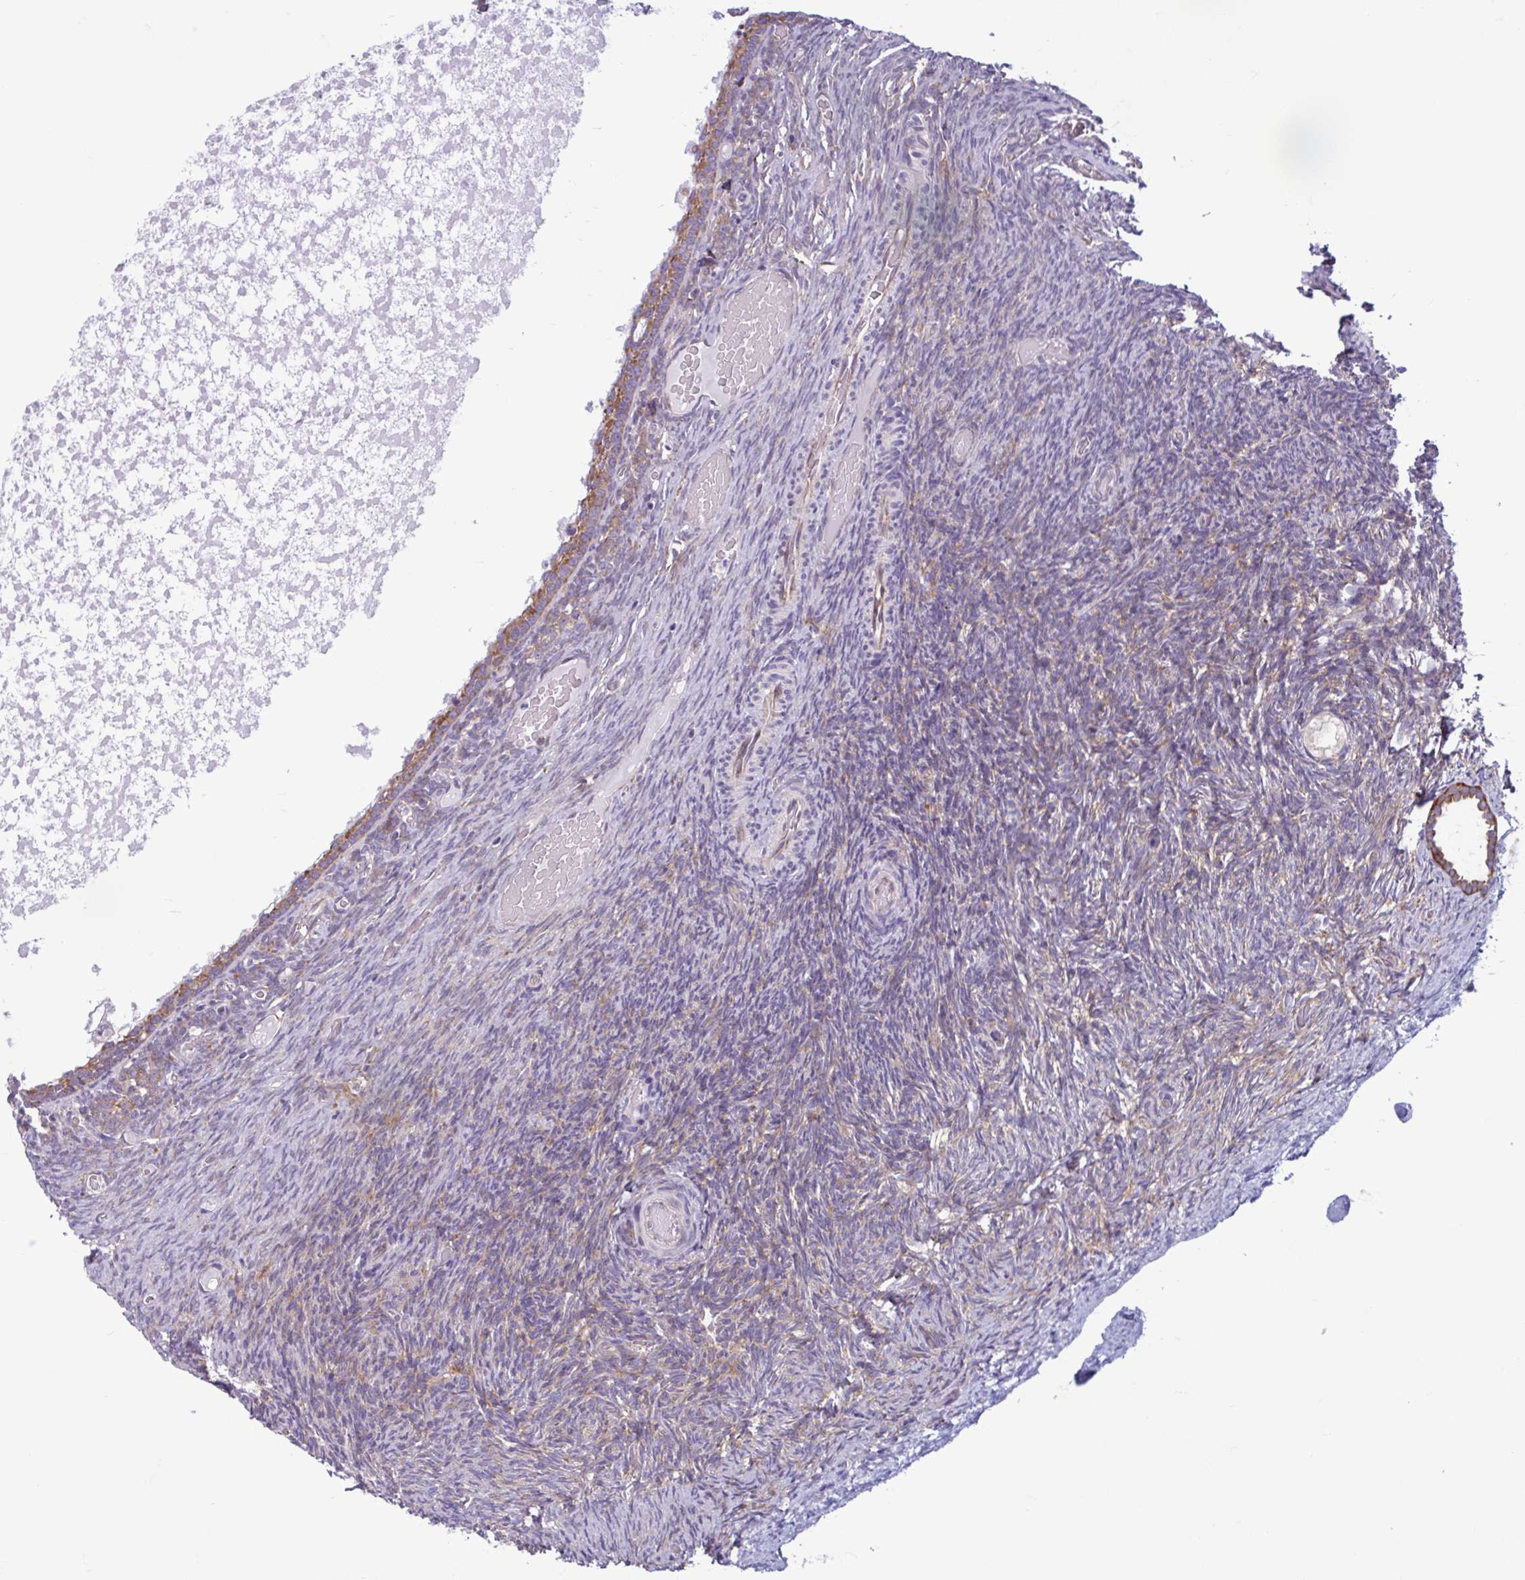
{"staining": {"intensity": "moderate", "quantity": ">75%", "location": "cytoplasmic/membranous"}, "tissue": "ovary", "cell_type": "Follicle cells", "image_type": "normal", "snomed": [{"axis": "morphology", "description": "Normal tissue, NOS"}, {"axis": "topography", "description": "Ovary"}], "caption": "A brown stain shows moderate cytoplasmic/membranous positivity of a protein in follicle cells of normal human ovary. Using DAB (3,3'-diaminobenzidine) (brown) and hematoxylin (blue) stains, captured at high magnification using brightfield microscopy.", "gene": "RPS16", "patient": {"sex": "female", "age": 34}}